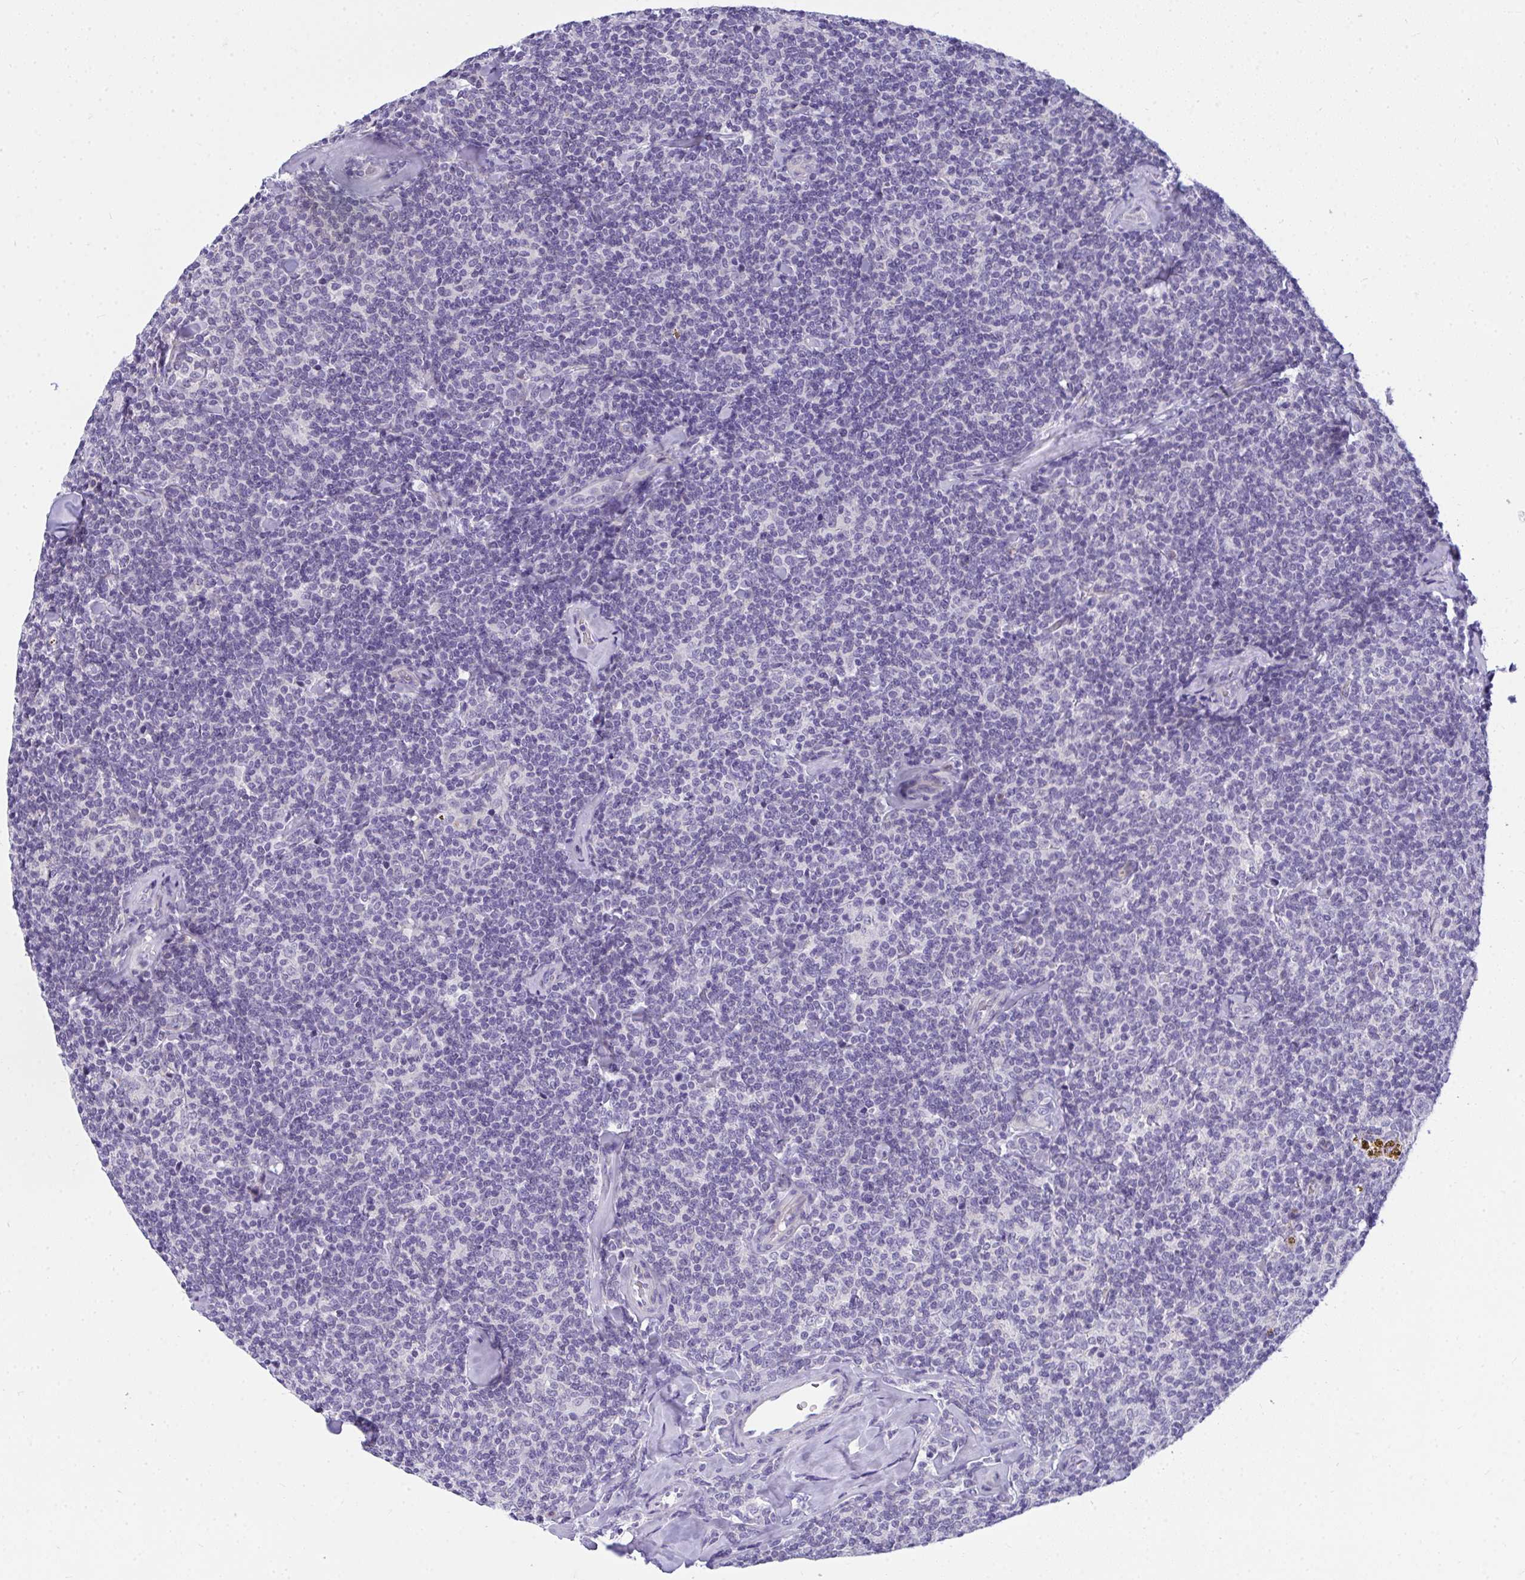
{"staining": {"intensity": "negative", "quantity": "none", "location": "none"}, "tissue": "lymphoma", "cell_type": "Tumor cells", "image_type": "cancer", "snomed": [{"axis": "morphology", "description": "Malignant lymphoma, non-Hodgkin's type, Low grade"}, {"axis": "topography", "description": "Lymph node"}], "caption": "Histopathology image shows no significant protein positivity in tumor cells of lymphoma. The staining is performed using DAB brown chromogen with nuclei counter-stained in using hematoxylin.", "gene": "TSBP1", "patient": {"sex": "female", "age": 56}}